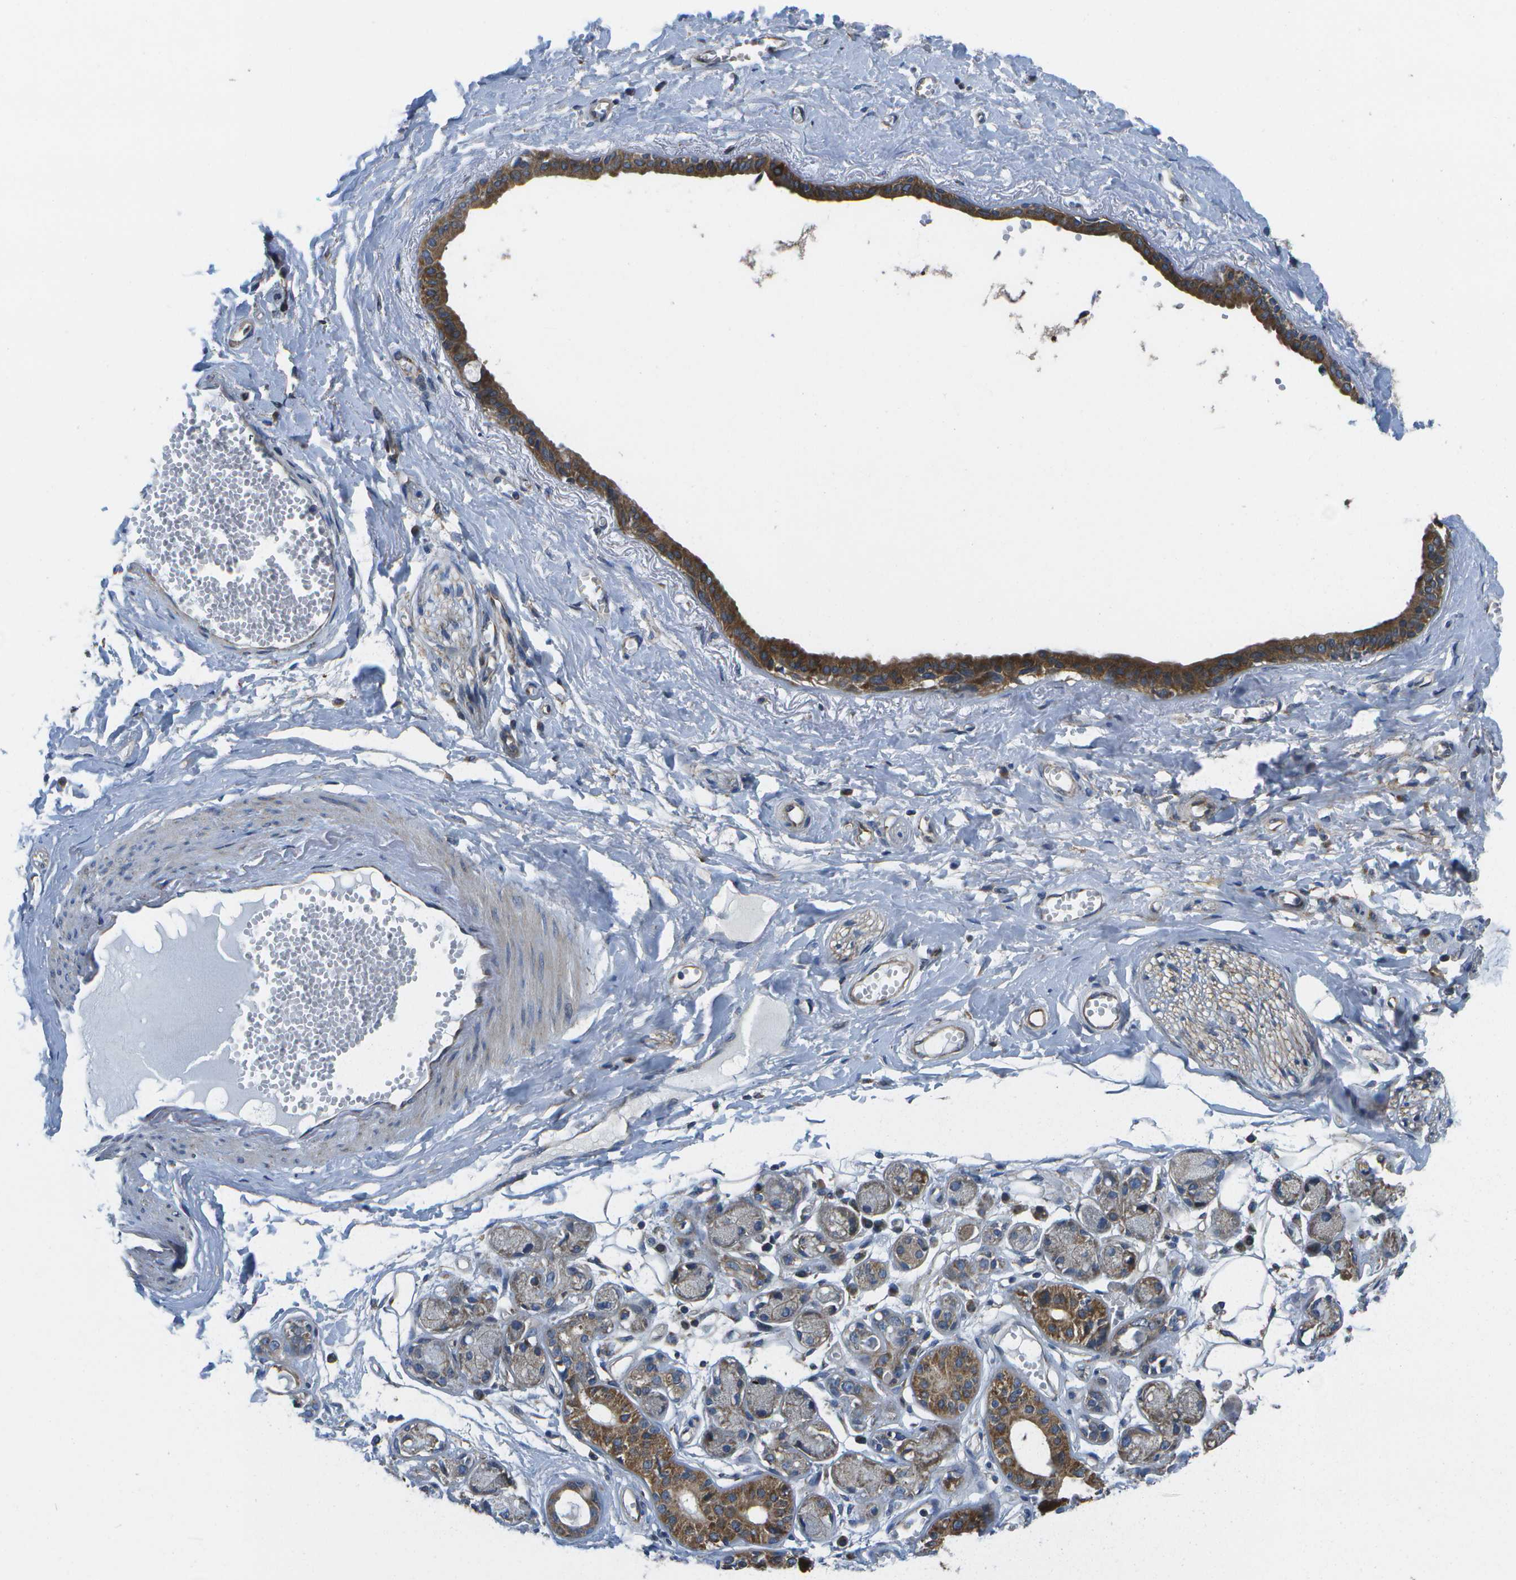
{"staining": {"intensity": "moderate", "quantity": ">75%", "location": "cytoplasmic/membranous"}, "tissue": "adipose tissue", "cell_type": "Adipocytes", "image_type": "normal", "snomed": [{"axis": "morphology", "description": "Normal tissue, NOS"}, {"axis": "morphology", "description": "Inflammation, NOS"}, {"axis": "topography", "description": "Salivary gland"}, {"axis": "topography", "description": "Peripheral nerve tissue"}], "caption": "Immunohistochemical staining of unremarkable human adipose tissue reveals medium levels of moderate cytoplasmic/membranous expression in about >75% of adipocytes. (DAB IHC, brown staining for protein, blue staining for nuclei).", "gene": "MVK", "patient": {"sex": "female", "age": 75}}